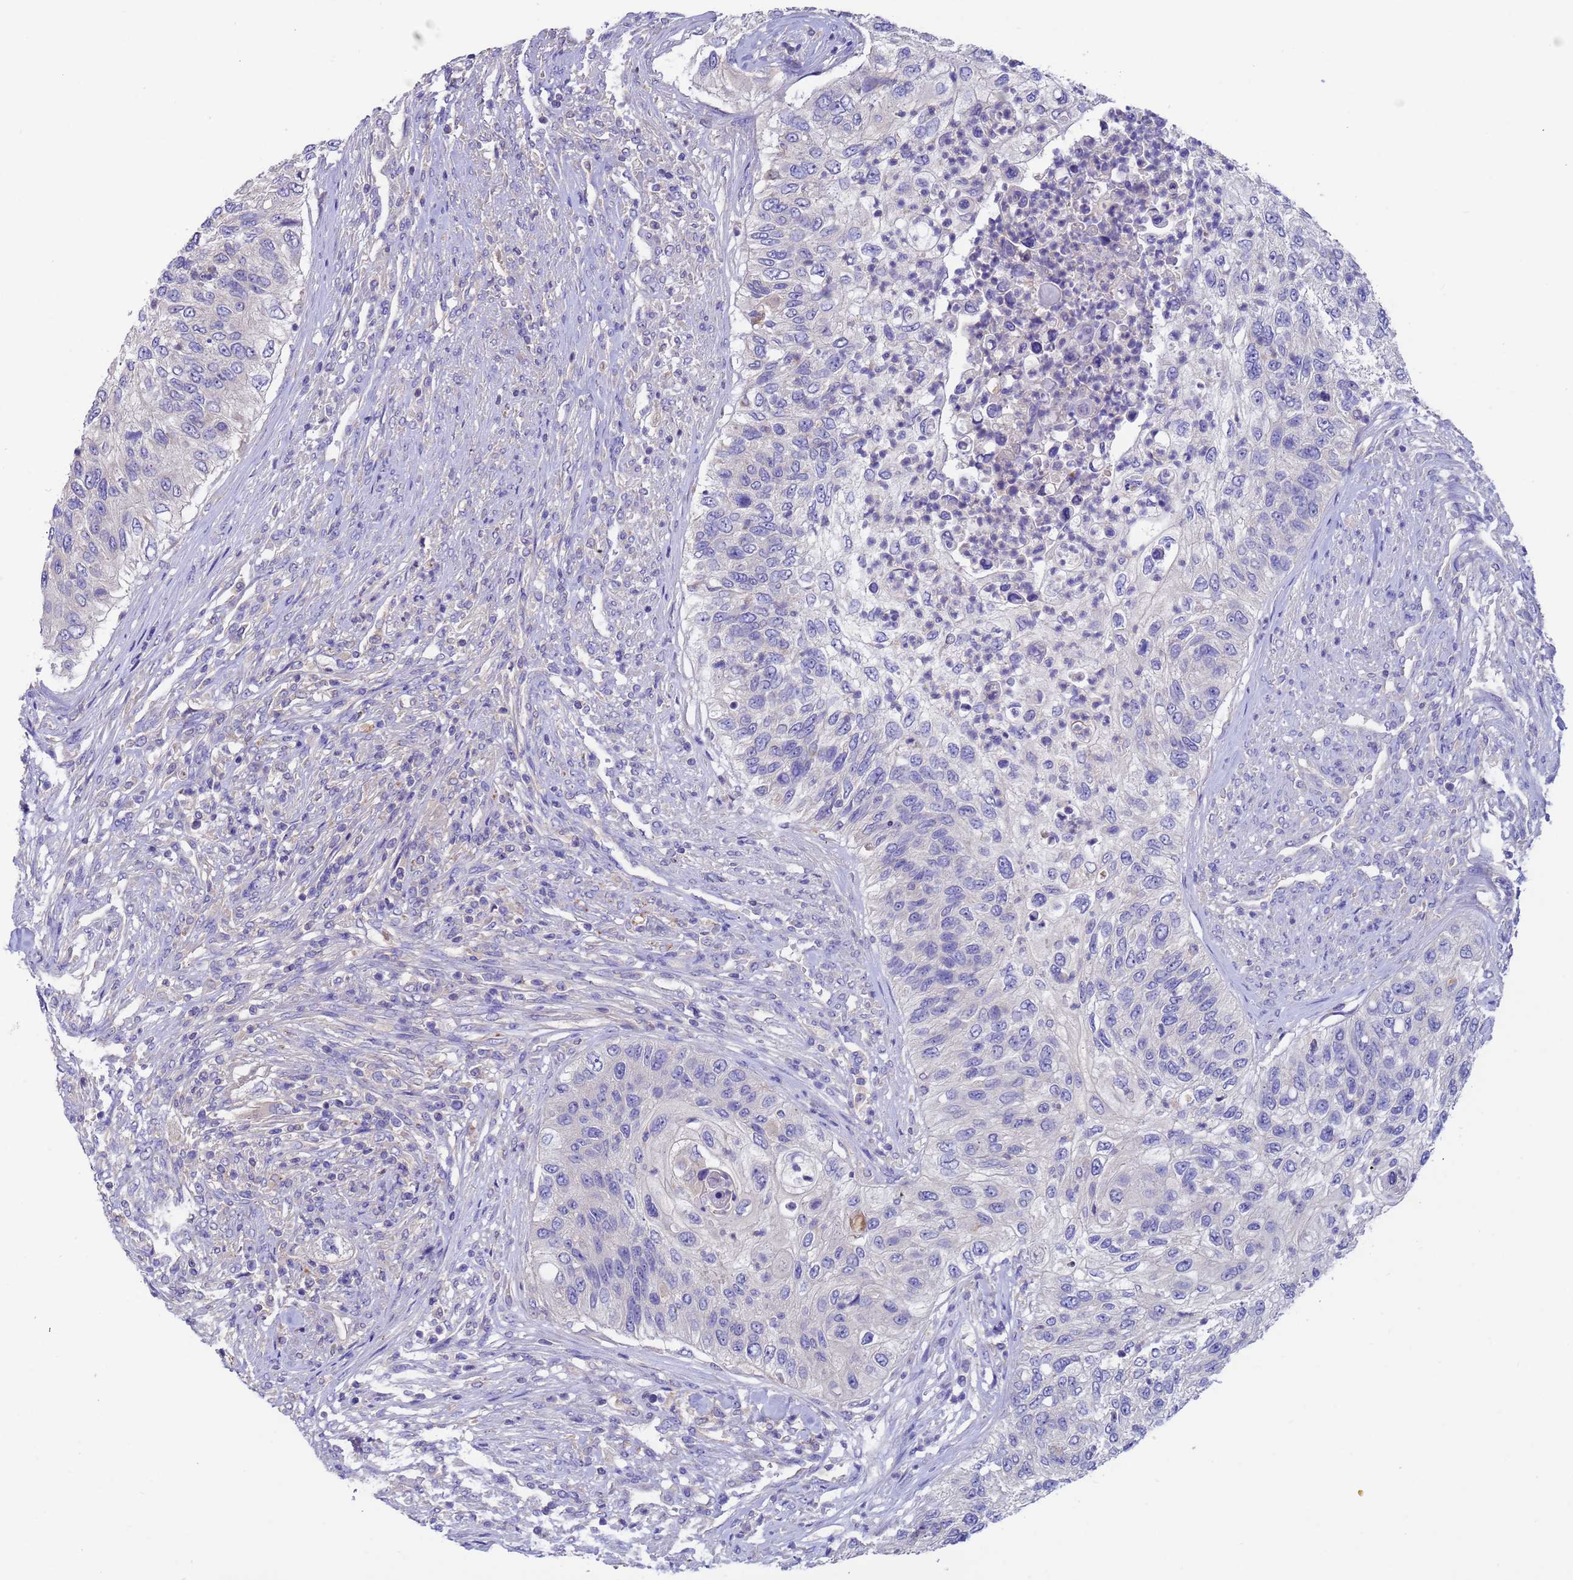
{"staining": {"intensity": "negative", "quantity": "none", "location": "none"}, "tissue": "urothelial cancer", "cell_type": "Tumor cells", "image_type": "cancer", "snomed": [{"axis": "morphology", "description": "Urothelial carcinoma, High grade"}, {"axis": "topography", "description": "Urinary bladder"}], "caption": "DAB (3,3'-diaminobenzidine) immunohistochemical staining of human urothelial cancer demonstrates no significant expression in tumor cells.", "gene": "SRL", "patient": {"sex": "female", "age": 60}}